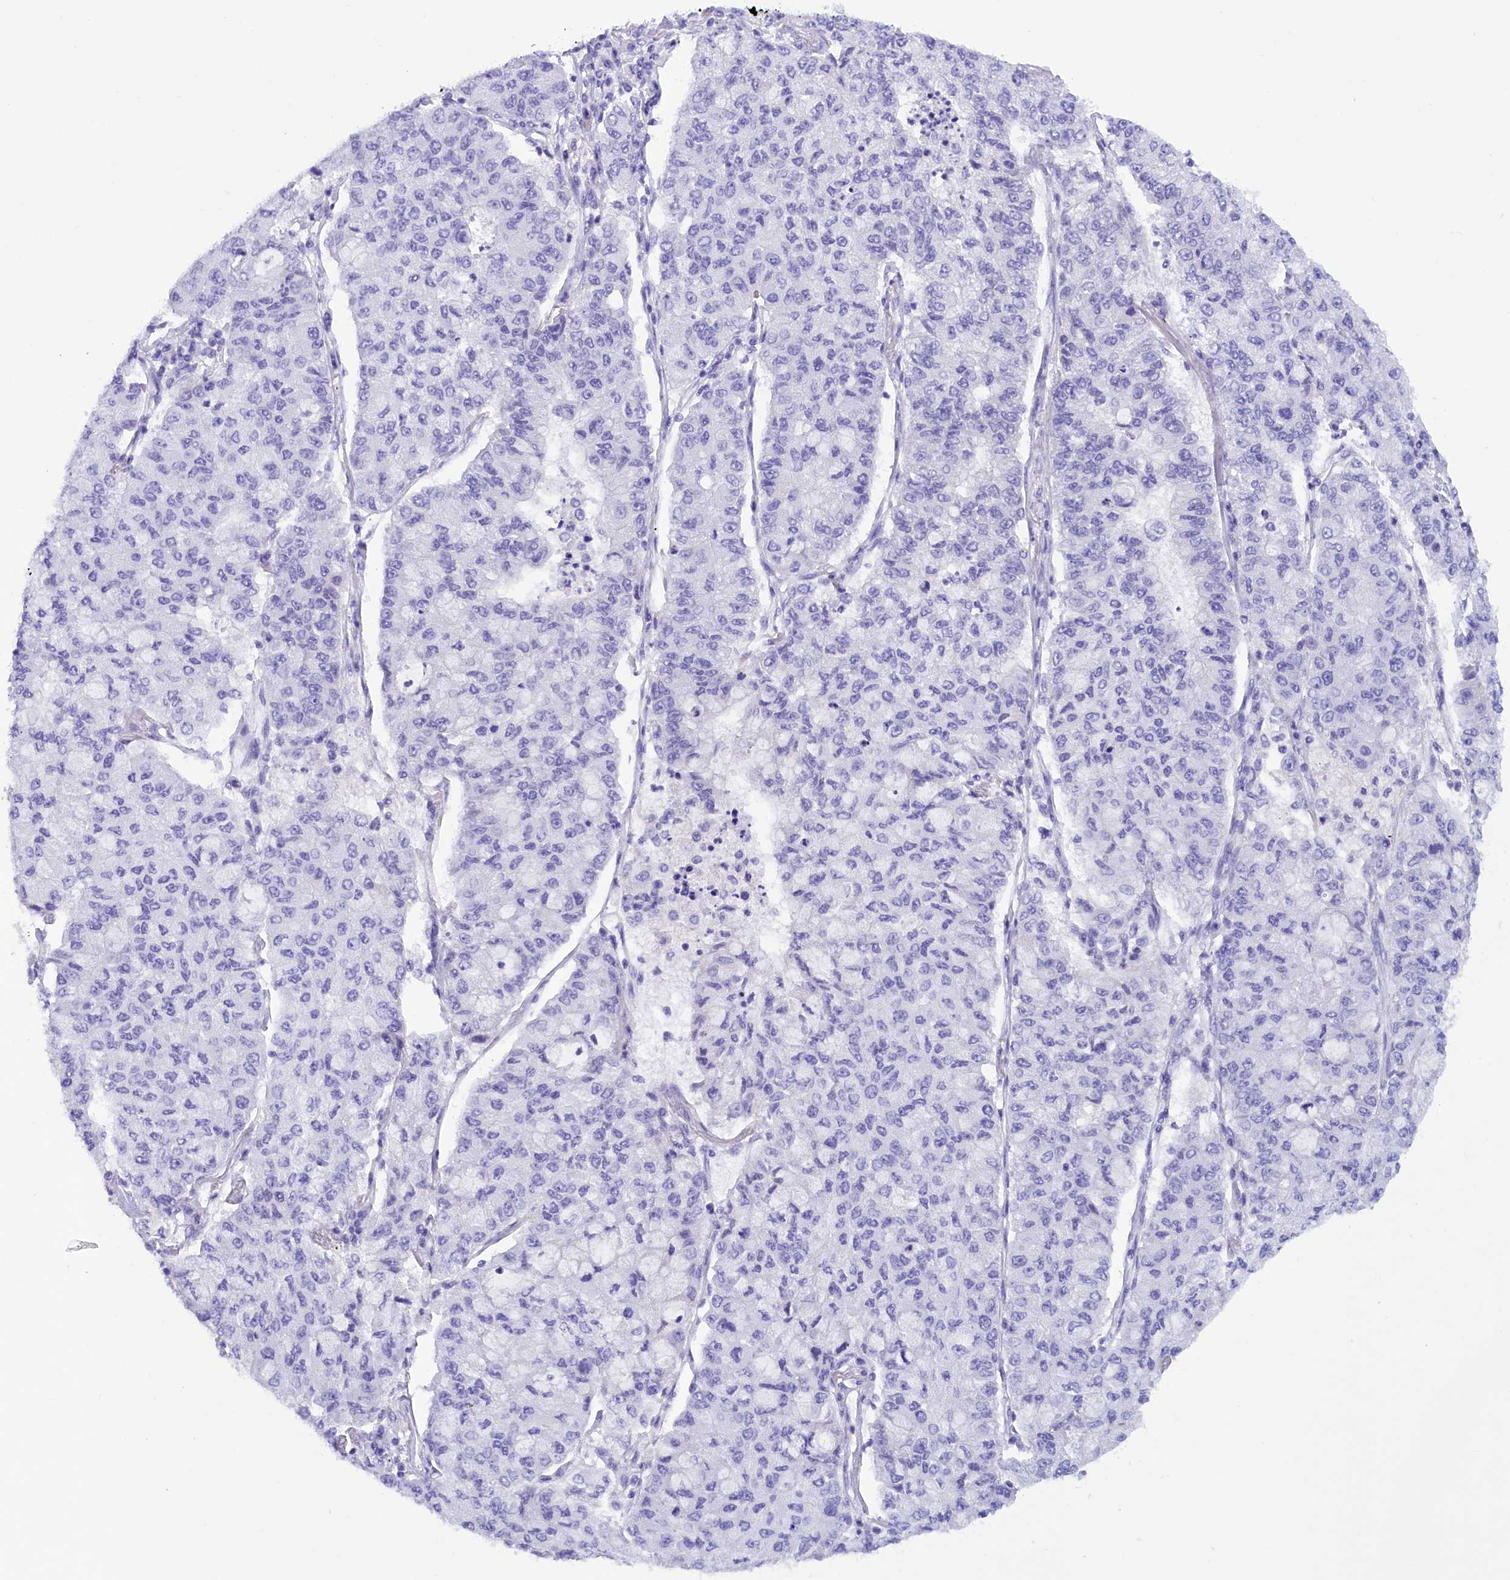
{"staining": {"intensity": "negative", "quantity": "none", "location": "none"}, "tissue": "lung cancer", "cell_type": "Tumor cells", "image_type": "cancer", "snomed": [{"axis": "morphology", "description": "Squamous cell carcinoma, NOS"}, {"axis": "topography", "description": "Lung"}], "caption": "A photomicrograph of lung cancer (squamous cell carcinoma) stained for a protein demonstrates no brown staining in tumor cells.", "gene": "BRI3", "patient": {"sex": "male", "age": 74}}